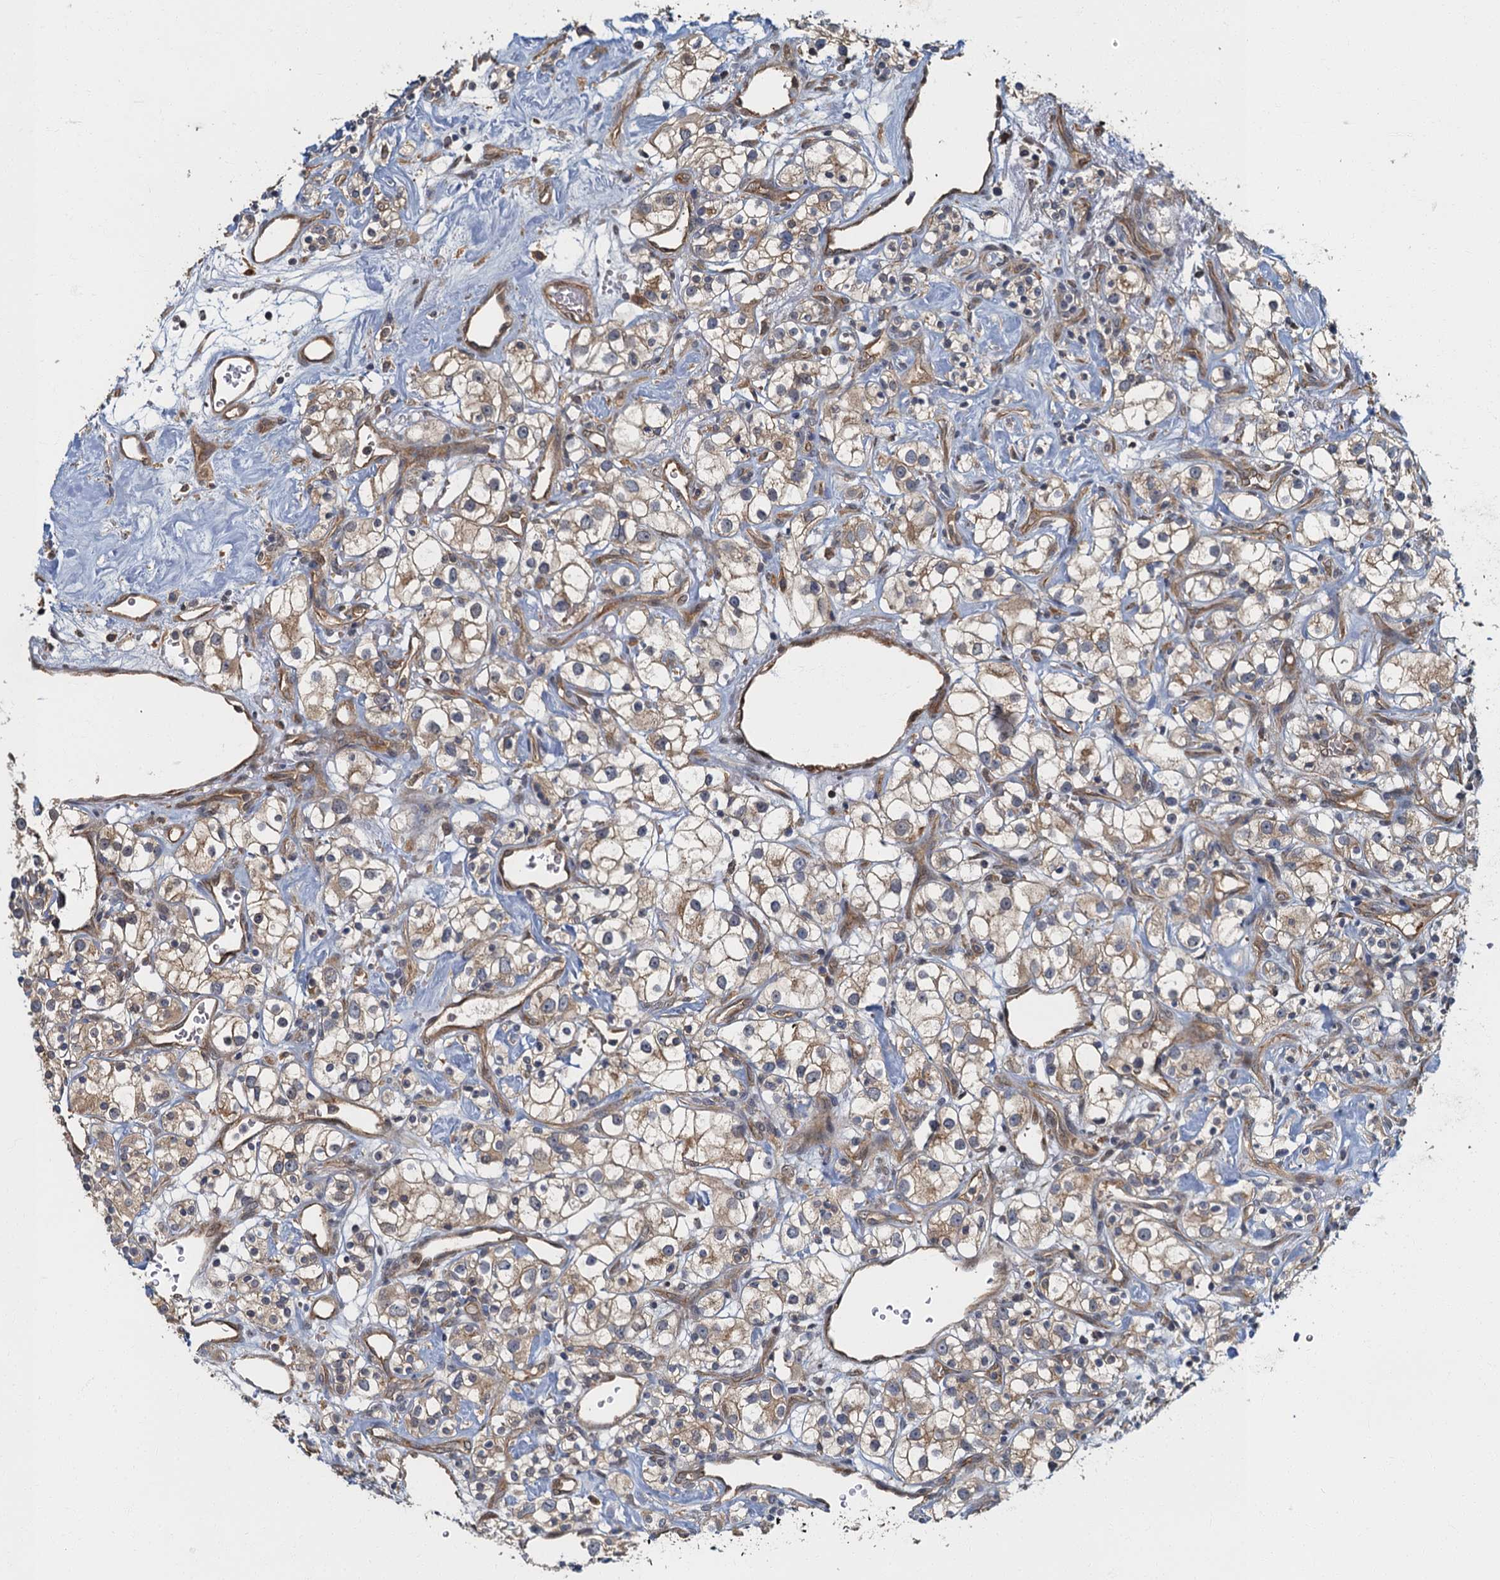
{"staining": {"intensity": "weak", "quantity": "25%-75%", "location": "cytoplasmic/membranous"}, "tissue": "renal cancer", "cell_type": "Tumor cells", "image_type": "cancer", "snomed": [{"axis": "morphology", "description": "Adenocarcinoma, NOS"}, {"axis": "topography", "description": "Kidney"}], "caption": "Renal cancer tissue shows weak cytoplasmic/membranous staining in approximately 25%-75% of tumor cells, visualized by immunohistochemistry.", "gene": "TBCK", "patient": {"sex": "male", "age": 77}}